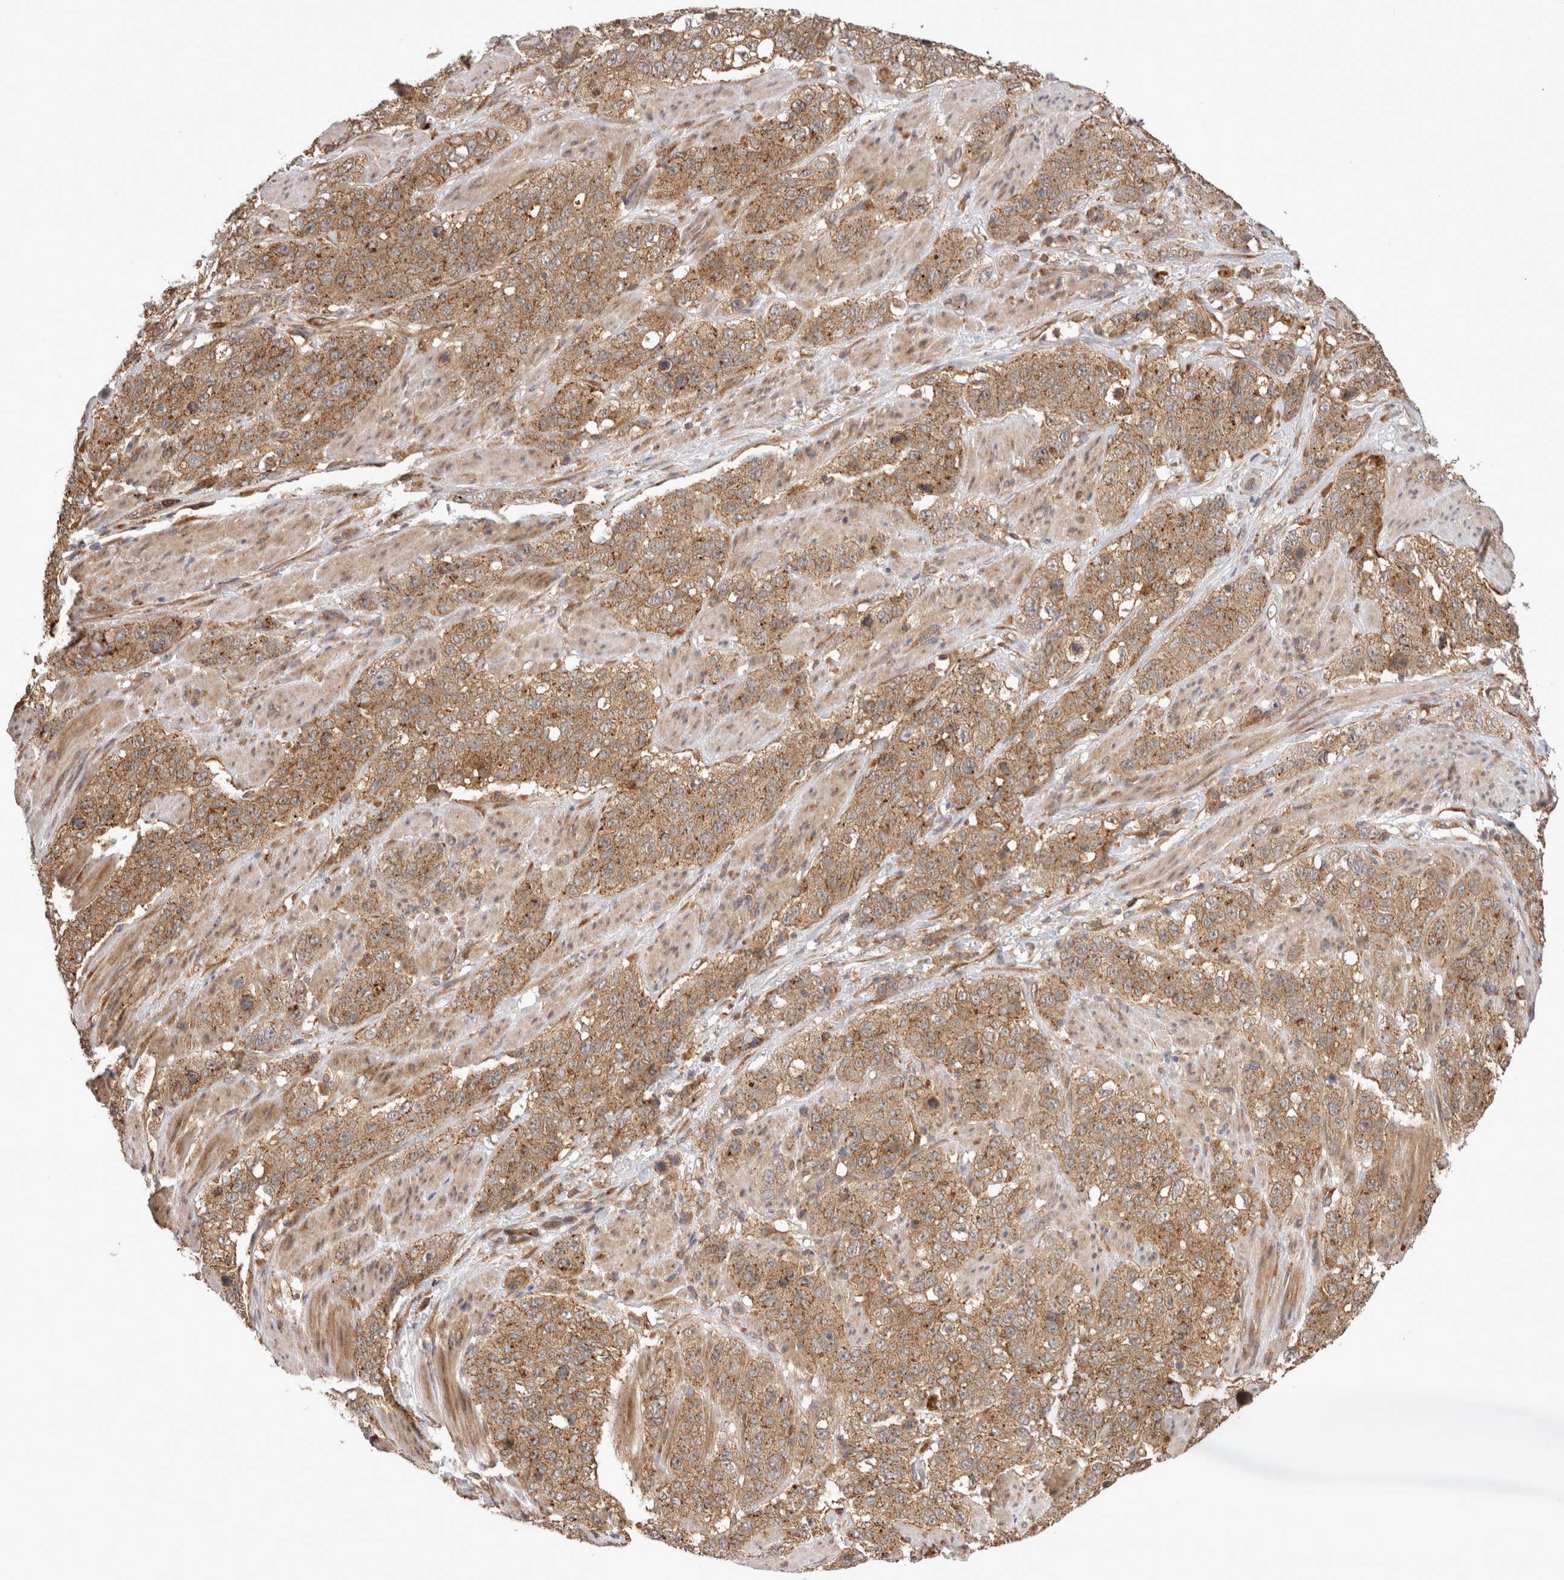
{"staining": {"intensity": "moderate", "quantity": ">75%", "location": "cytoplasmic/membranous"}, "tissue": "stomach cancer", "cell_type": "Tumor cells", "image_type": "cancer", "snomed": [{"axis": "morphology", "description": "Adenocarcinoma, NOS"}, {"axis": "topography", "description": "Stomach"}], "caption": "About >75% of tumor cells in stomach cancer (adenocarcinoma) demonstrate moderate cytoplasmic/membranous protein staining as visualized by brown immunohistochemical staining.", "gene": "VPS28", "patient": {"sex": "male", "age": 48}}